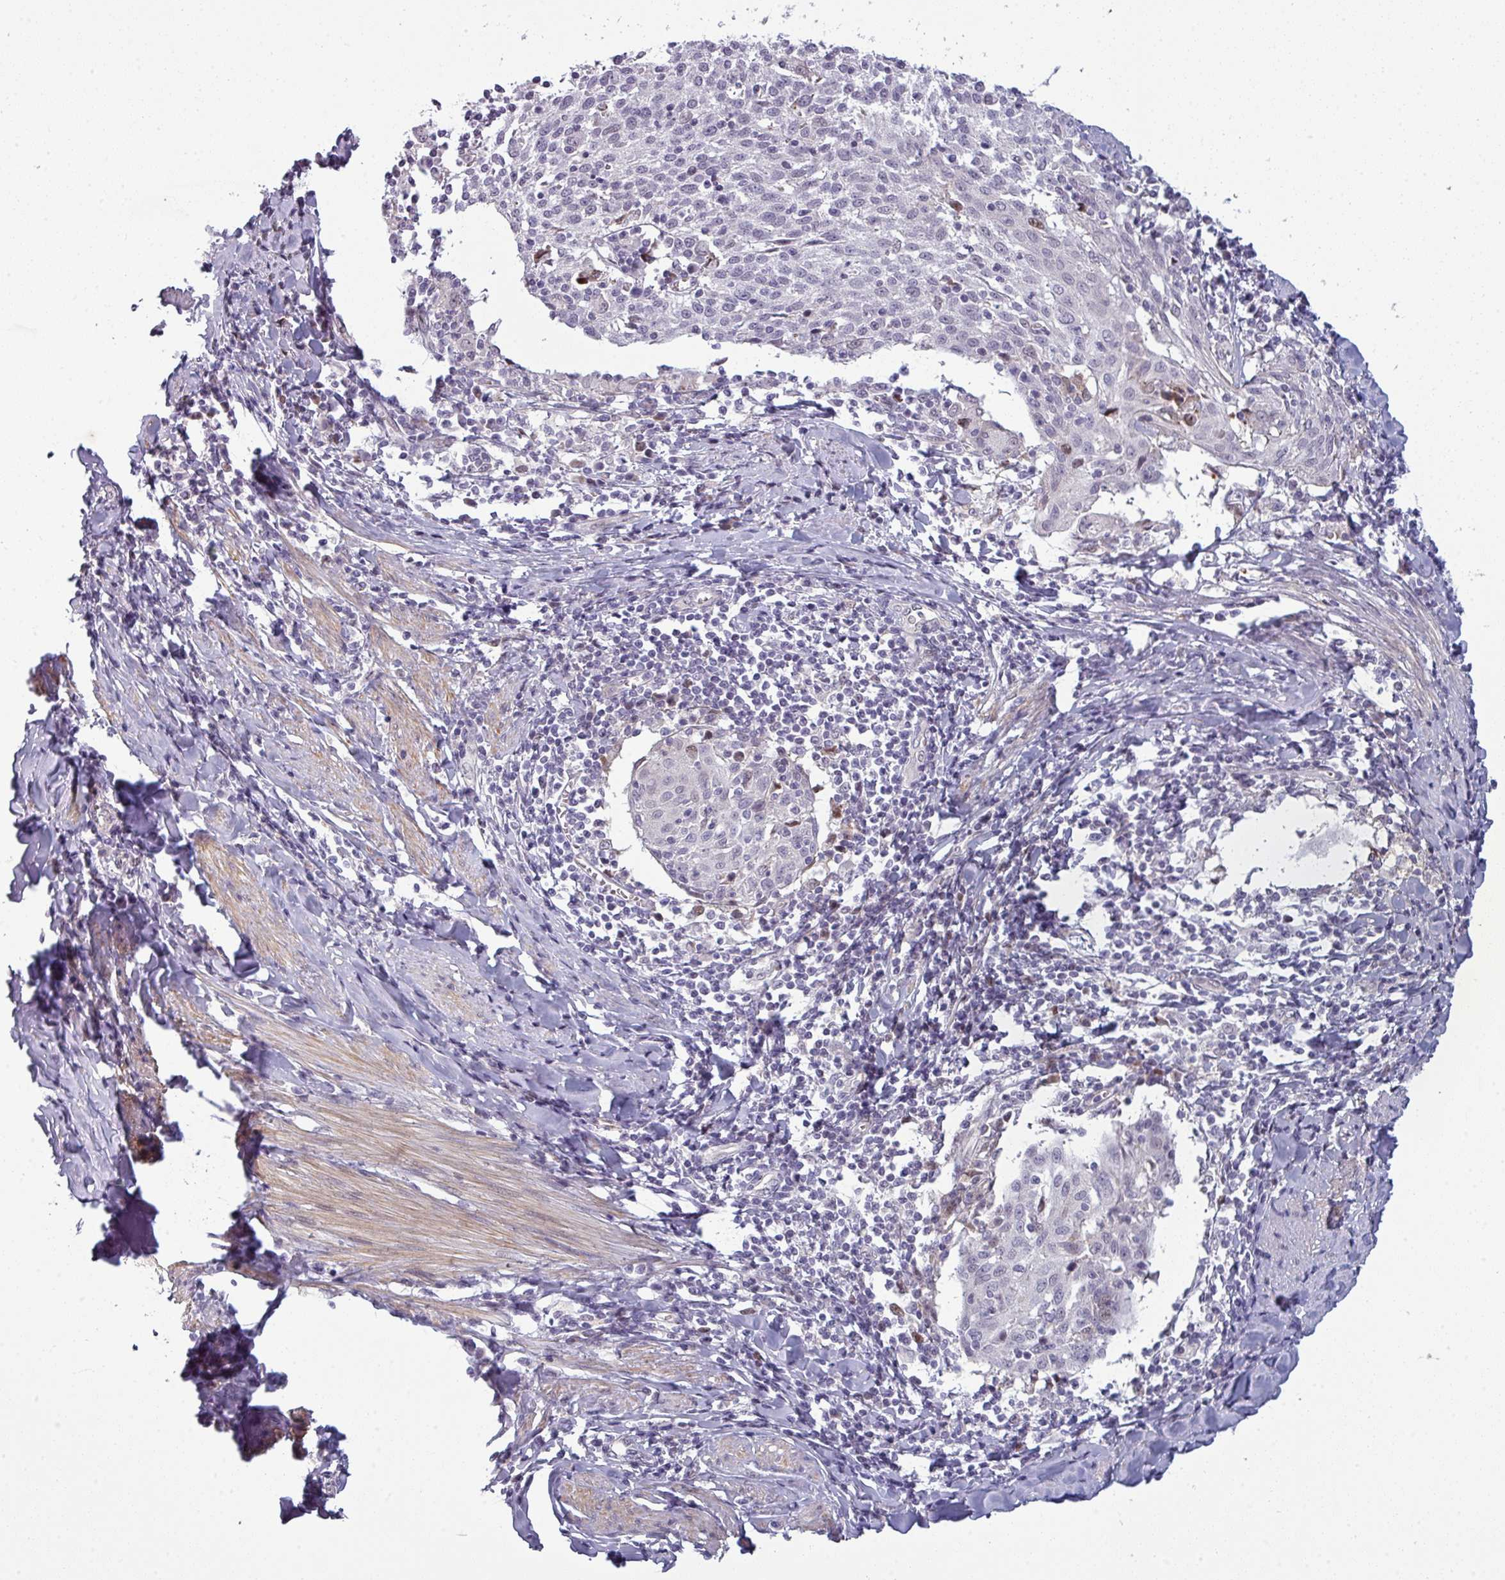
{"staining": {"intensity": "negative", "quantity": "none", "location": "none"}, "tissue": "cervical cancer", "cell_type": "Tumor cells", "image_type": "cancer", "snomed": [{"axis": "morphology", "description": "Squamous cell carcinoma, NOS"}, {"axis": "topography", "description": "Cervix"}], "caption": "Tumor cells show no significant protein expression in cervical cancer (squamous cell carcinoma).", "gene": "PRAMEF12", "patient": {"sex": "female", "age": 52}}